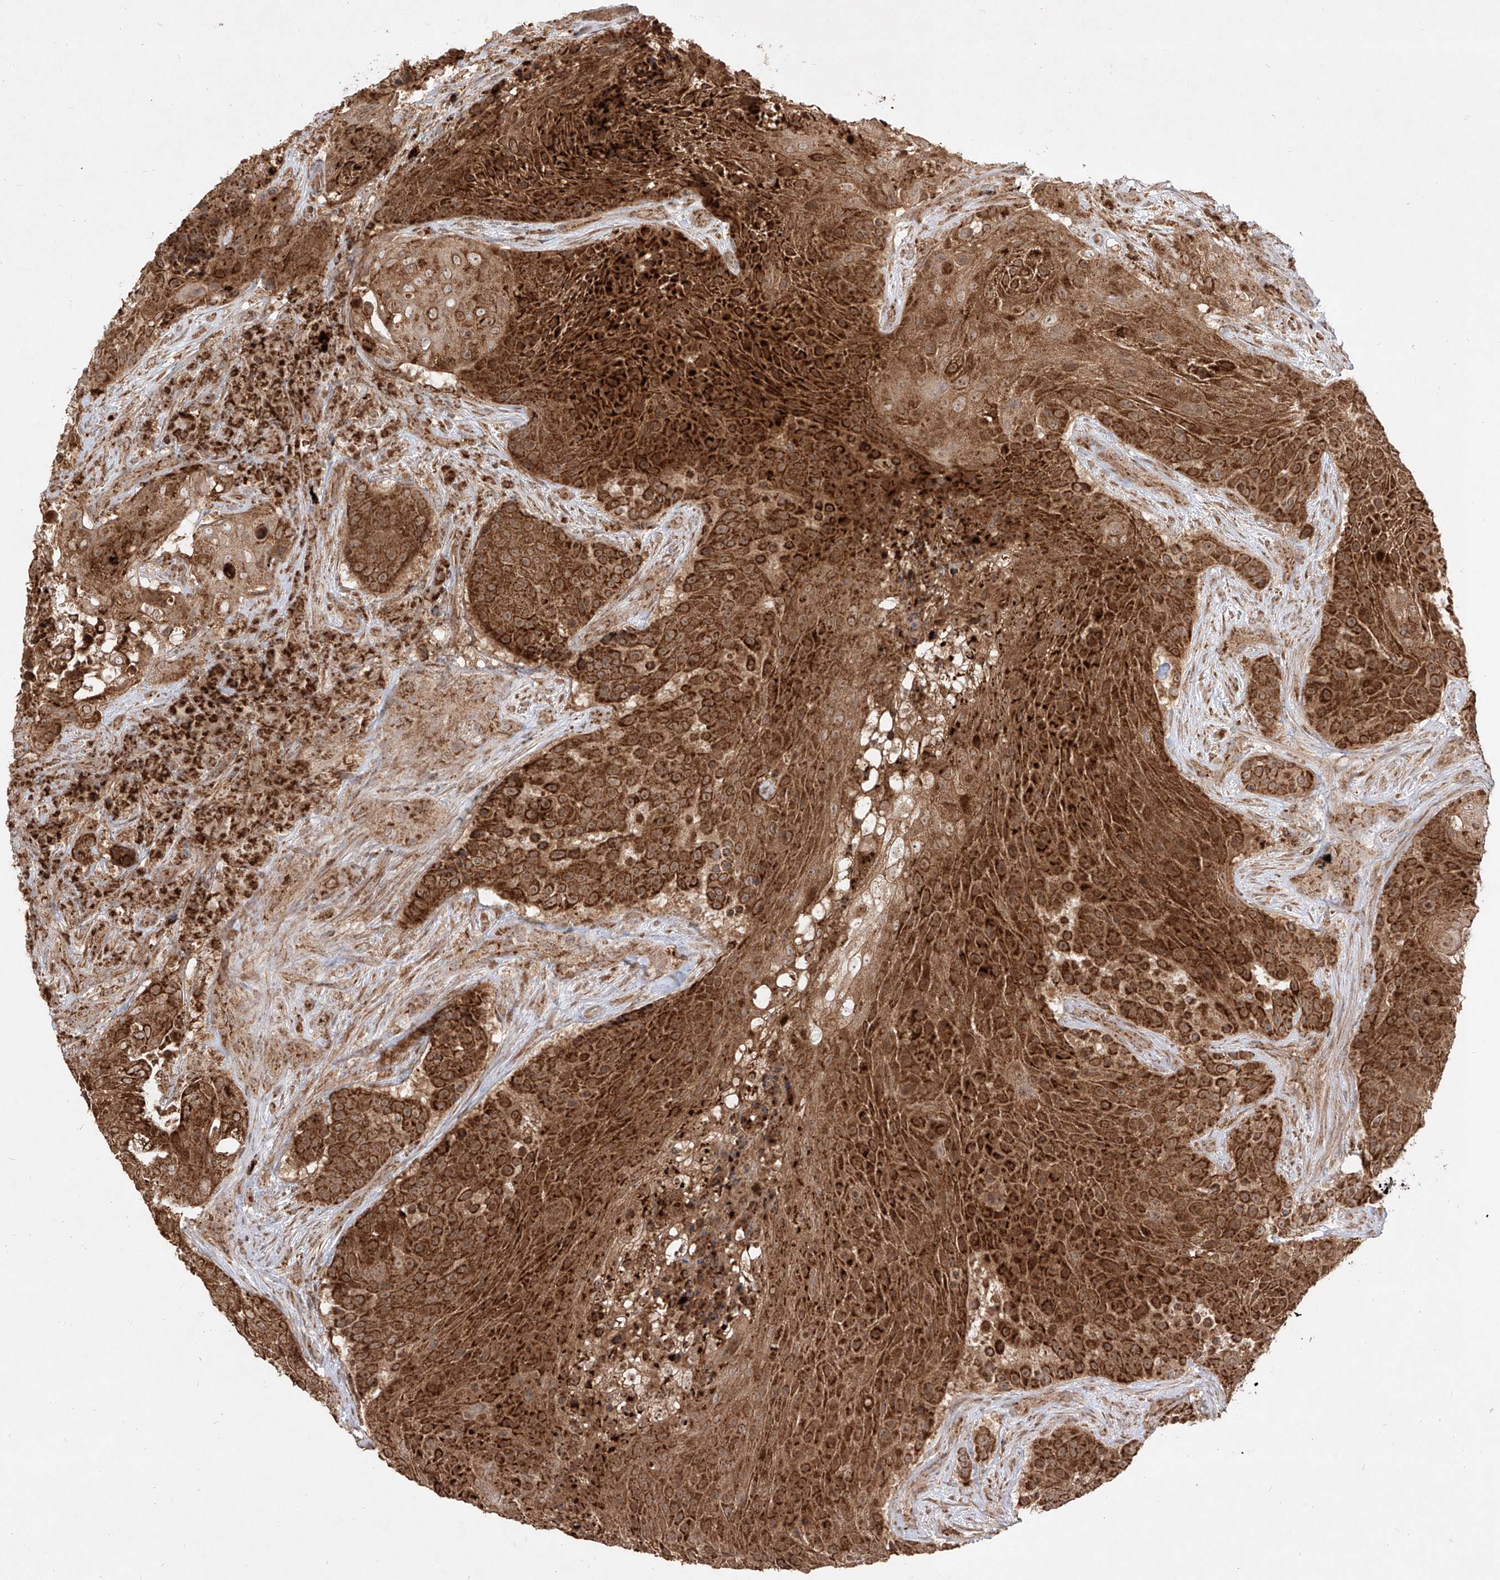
{"staining": {"intensity": "strong", "quantity": ">75%", "location": "cytoplasmic/membranous"}, "tissue": "urothelial cancer", "cell_type": "Tumor cells", "image_type": "cancer", "snomed": [{"axis": "morphology", "description": "Urothelial carcinoma, High grade"}, {"axis": "topography", "description": "Urinary bladder"}], "caption": "IHC micrograph of high-grade urothelial carcinoma stained for a protein (brown), which displays high levels of strong cytoplasmic/membranous positivity in about >75% of tumor cells.", "gene": "AIM2", "patient": {"sex": "female", "age": 63}}